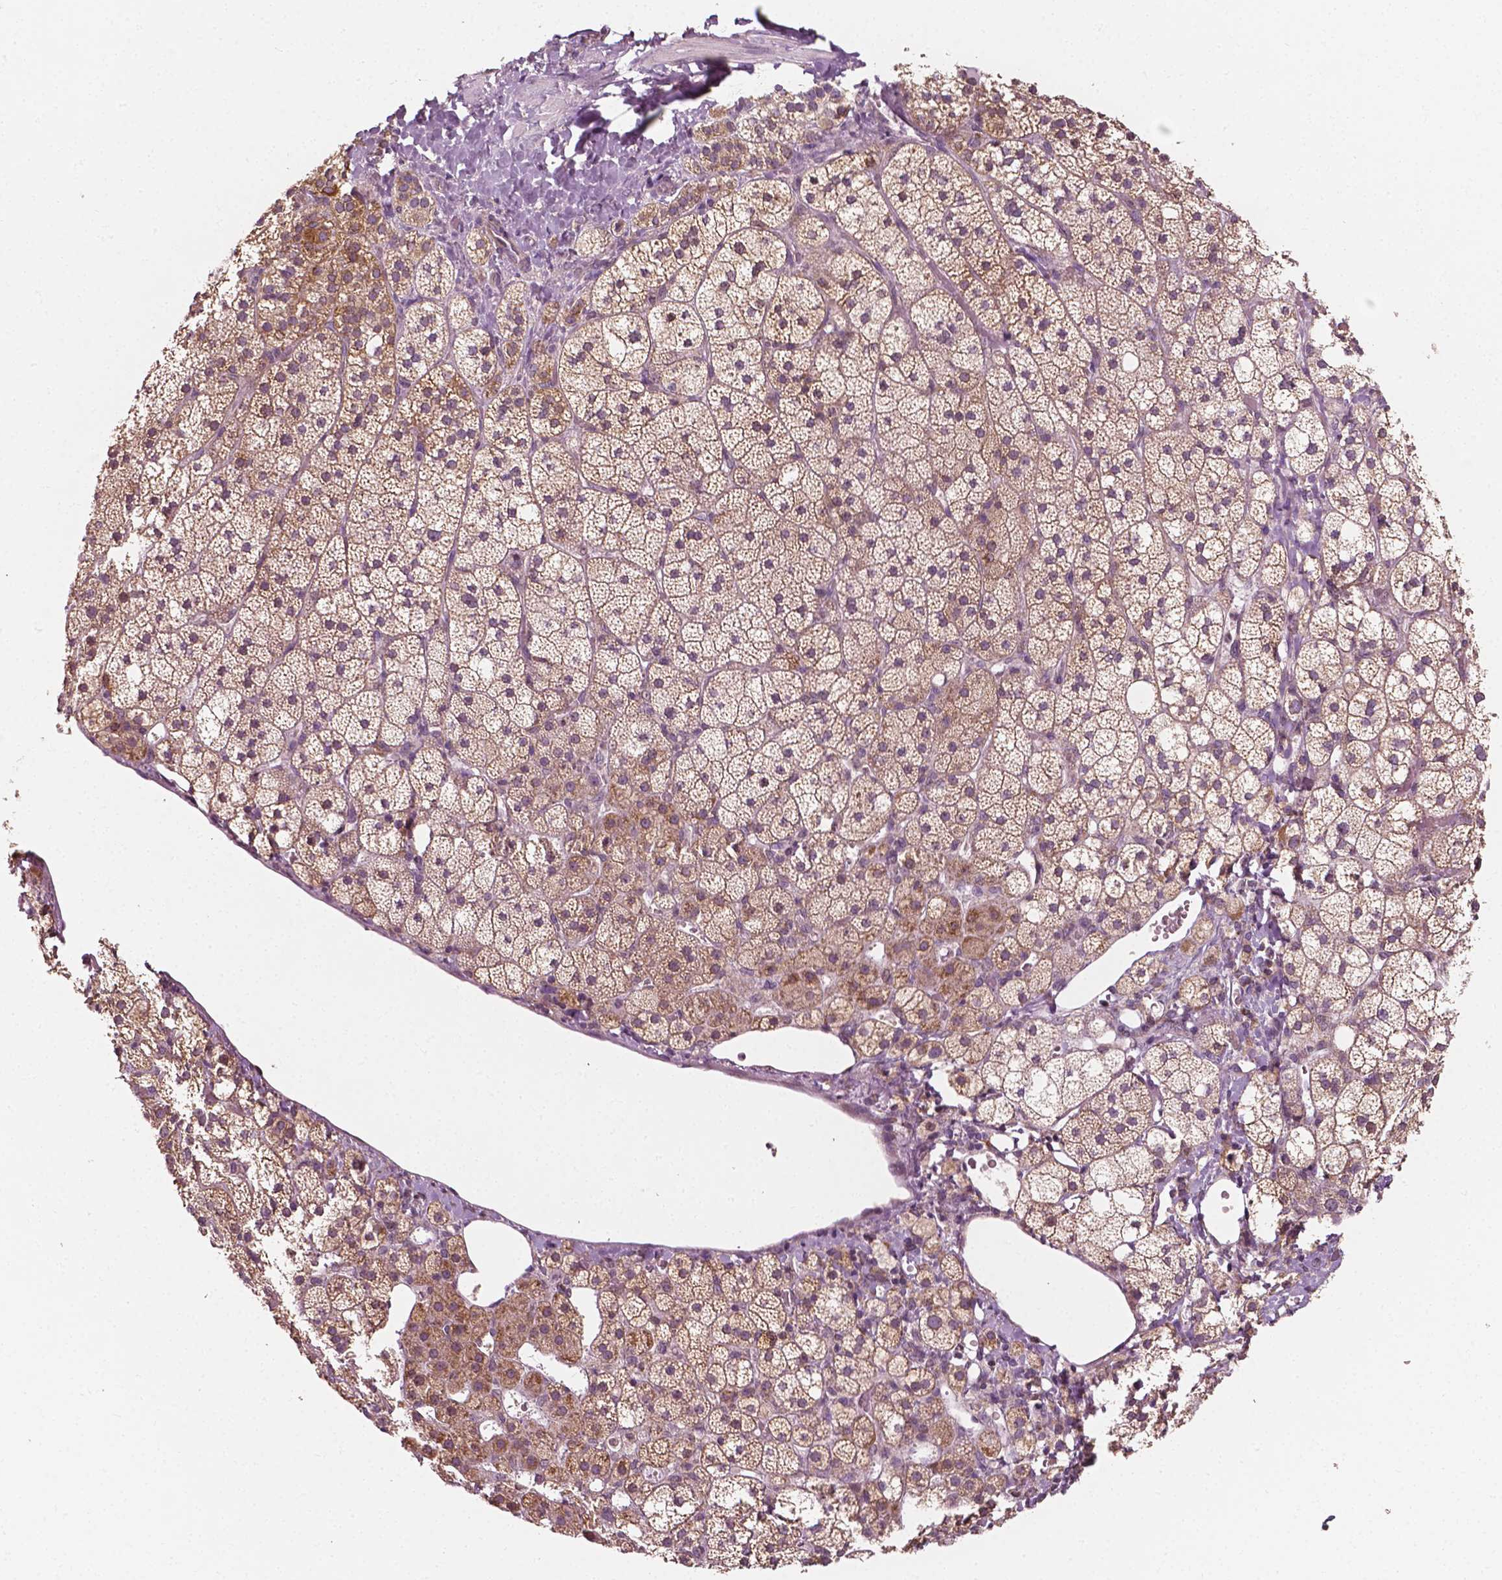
{"staining": {"intensity": "moderate", "quantity": "25%-75%", "location": "cytoplasmic/membranous"}, "tissue": "adrenal gland", "cell_type": "Glandular cells", "image_type": "normal", "snomed": [{"axis": "morphology", "description": "Normal tissue, NOS"}, {"axis": "topography", "description": "Adrenal gland"}], "caption": "Adrenal gland stained for a protein shows moderate cytoplasmic/membranous positivity in glandular cells. (Brightfield microscopy of DAB IHC at high magnification).", "gene": "MCL1", "patient": {"sex": "male", "age": 53}}